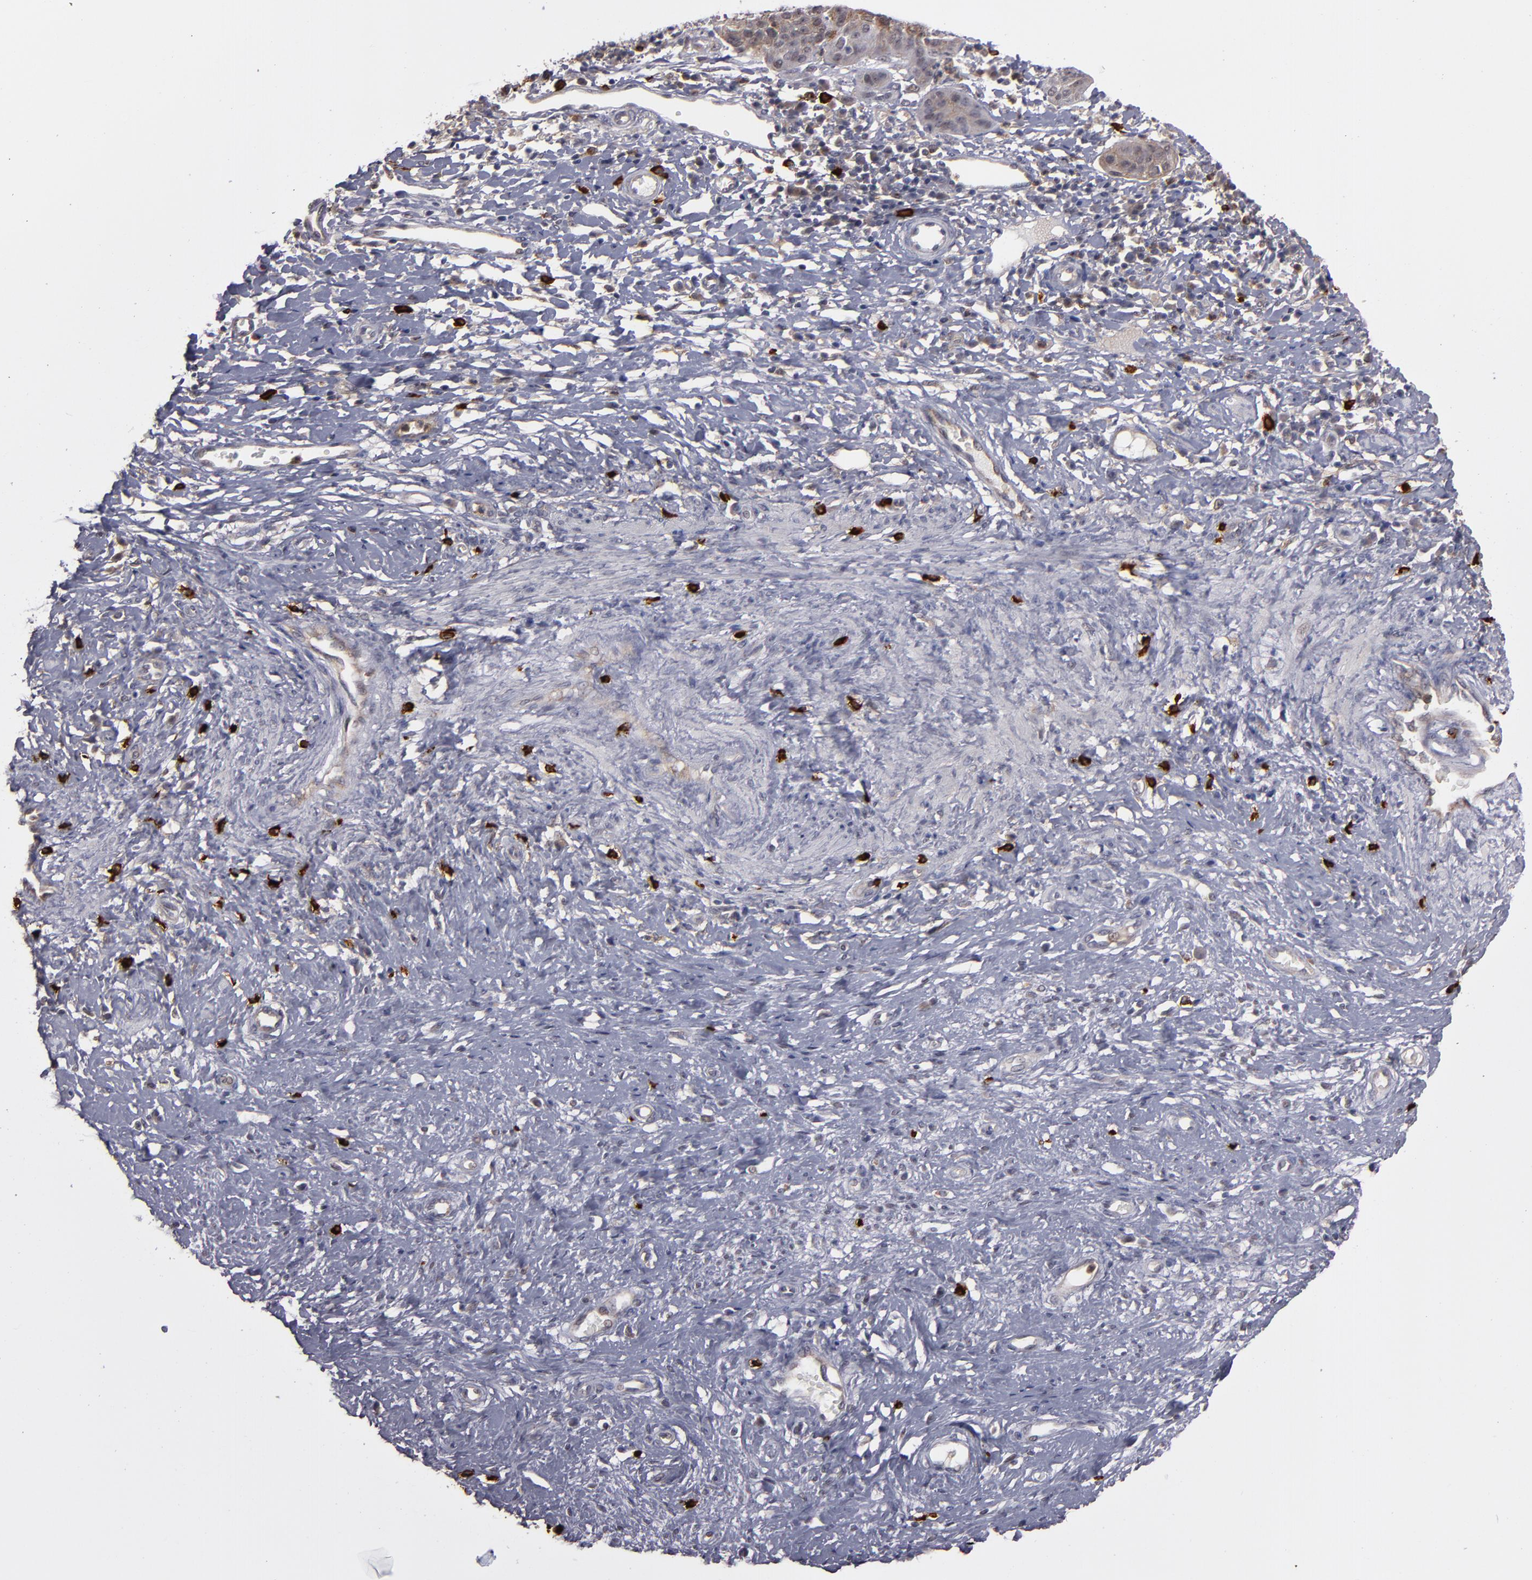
{"staining": {"intensity": "weak", "quantity": ">75%", "location": "cytoplasmic/membranous,nuclear"}, "tissue": "cervical cancer", "cell_type": "Tumor cells", "image_type": "cancer", "snomed": [{"axis": "morphology", "description": "Normal tissue, NOS"}, {"axis": "morphology", "description": "Squamous cell carcinoma, NOS"}, {"axis": "topography", "description": "Cervix"}], "caption": "Immunohistochemistry staining of cervical squamous cell carcinoma, which displays low levels of weak cytoplasmic/membranous and nuclear staining in approximately >75% of tumor cells indicating weak cytoplasmic/membranous and nuclear protein expression. The staining was performed using DAB (brown) for protein detection and nuclei were counterstained in hematoxylin (blue).", "gene": "STX3", "patient": {"sex": "female", "age": 39}}